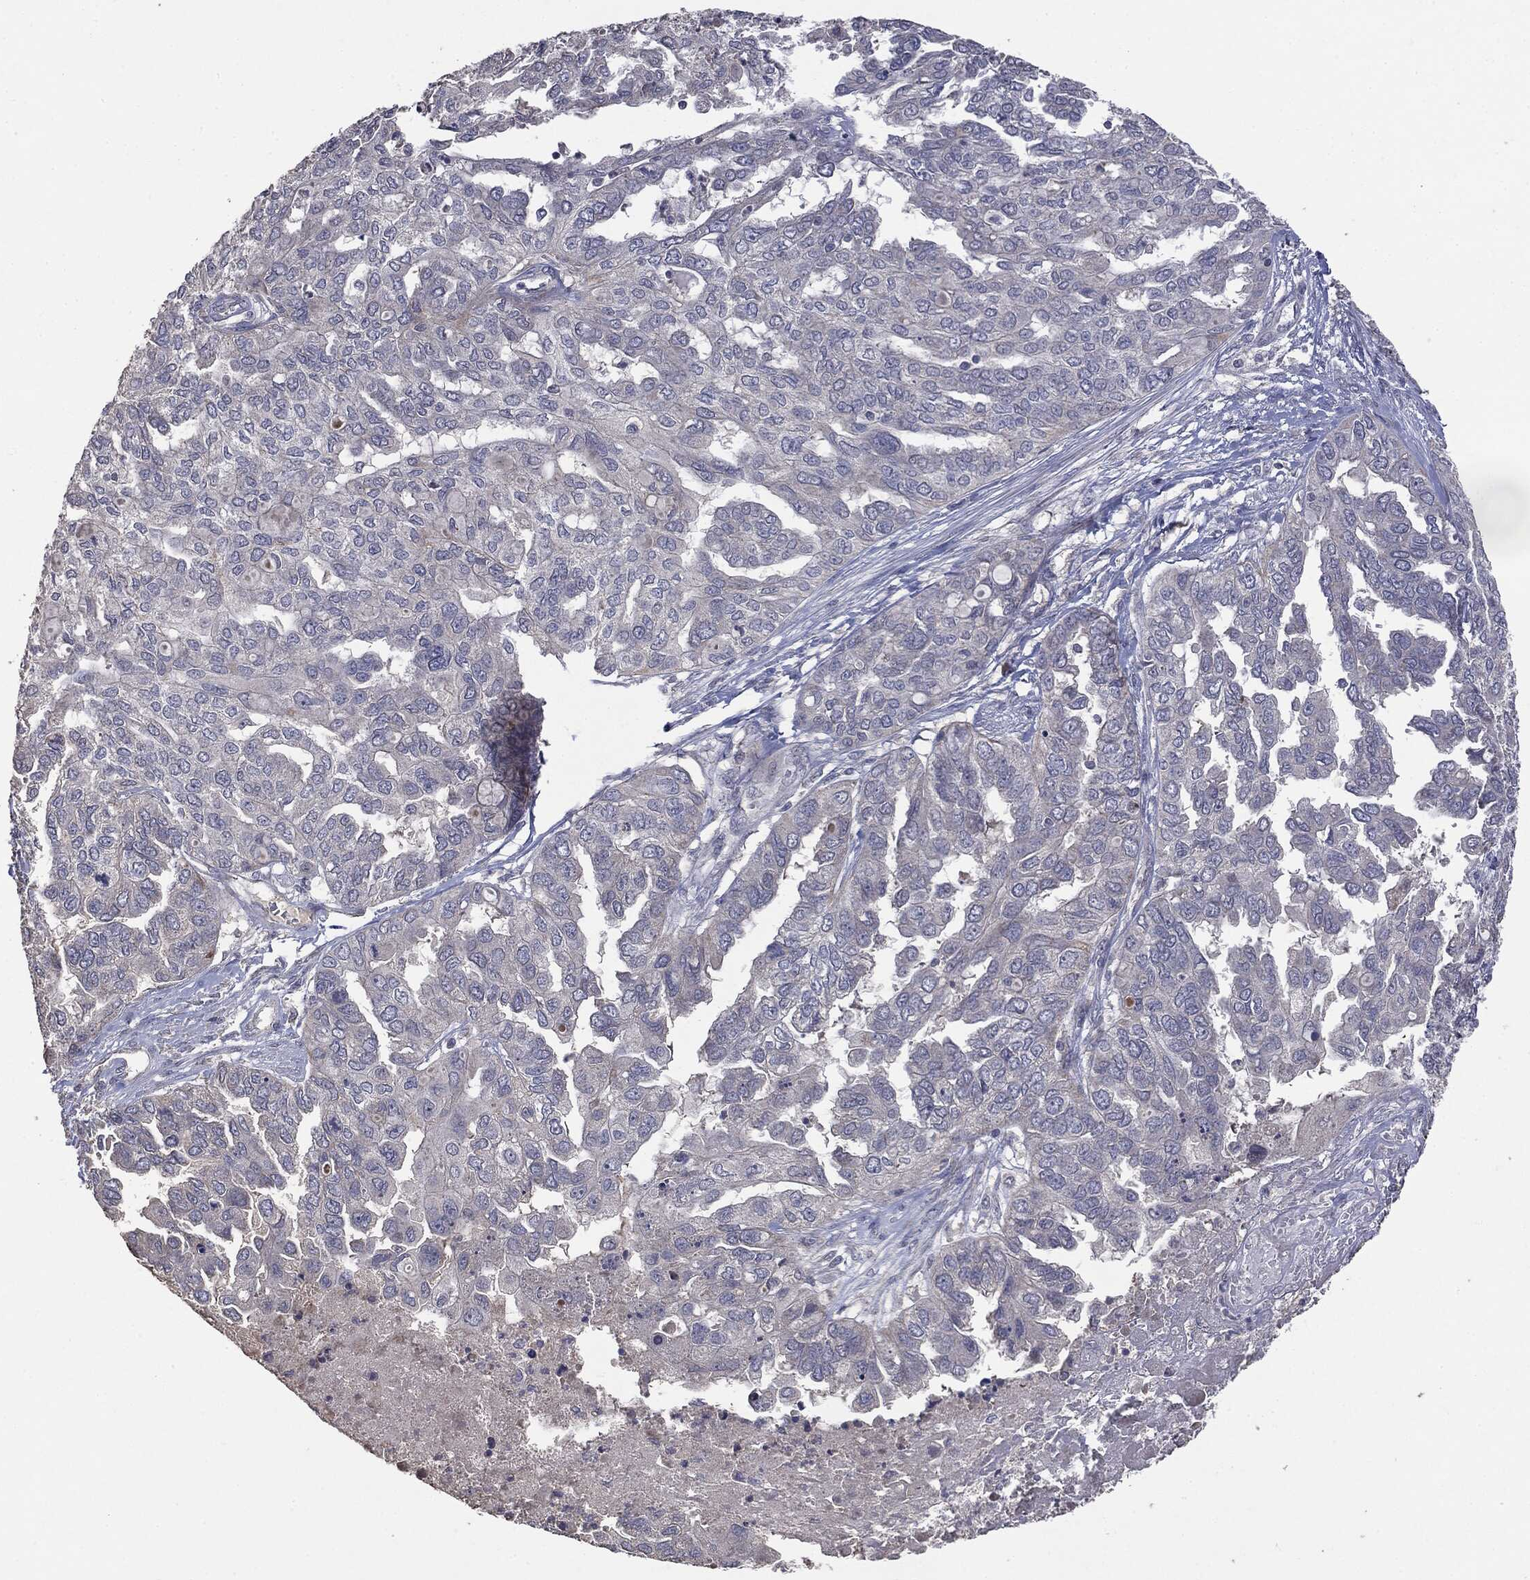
{"staining": {"intensity": "negative", "quantity": "none", "location": "none"}, "tissue": "ovarian cancer", "cell_type": "Tumor cells", "image_type": "cancer", "snomed": [{"axis": "morphology", "description": "Cystadenocarcinoma, serous, NOS"}, {"axis": "topography", "description": "Ovary"}], "caption": "Immunohistochemical staining of human ovarian serous cystadenocarcinoma demonstrates no significant expression in tumor cells.", "gene": "MTOR", "patient": {"sex": "female", "age": 53}}